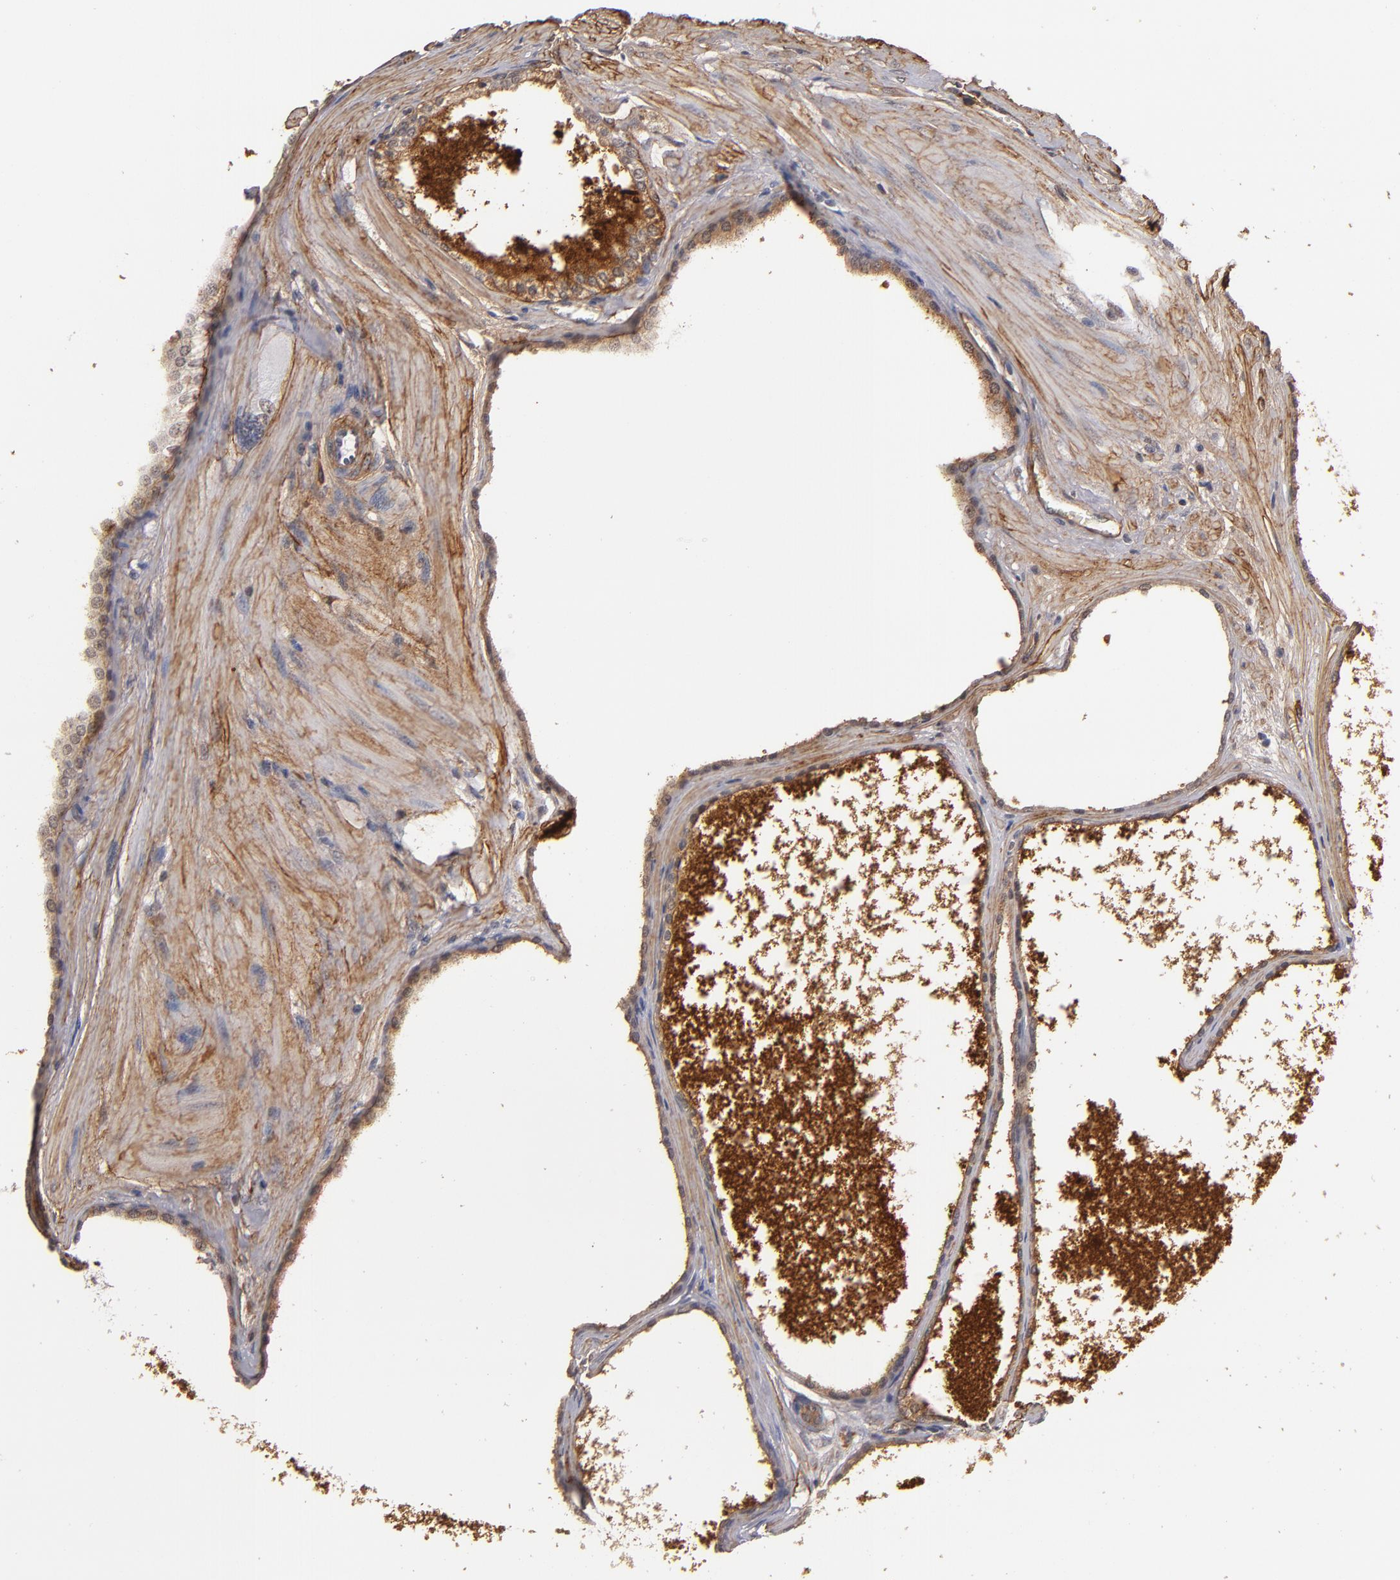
{"staining": {"intensity": "weak", "quantity": "25%-75%", "location": "cytoplasmic/membranous"}, "tissue": "prostate cancer", "cell_type": "Tumor cells", "image_type": "cancer", "snomed": [{"axis": "morphology", "description": "Adenocarcinoma, High grade"}, {"axis": "topography", "description": "Prostate"}], "caption": "An image of prostate adenocarcinoma (high-grade) stained for a protein reveals weak cytoplasmic/membranous brown staining in tumor cells. (Brightfield microscopy of DAB IHC at high magnification).", "gene": "LAMC1", "patient": {"sex": "male", "age": 71}}